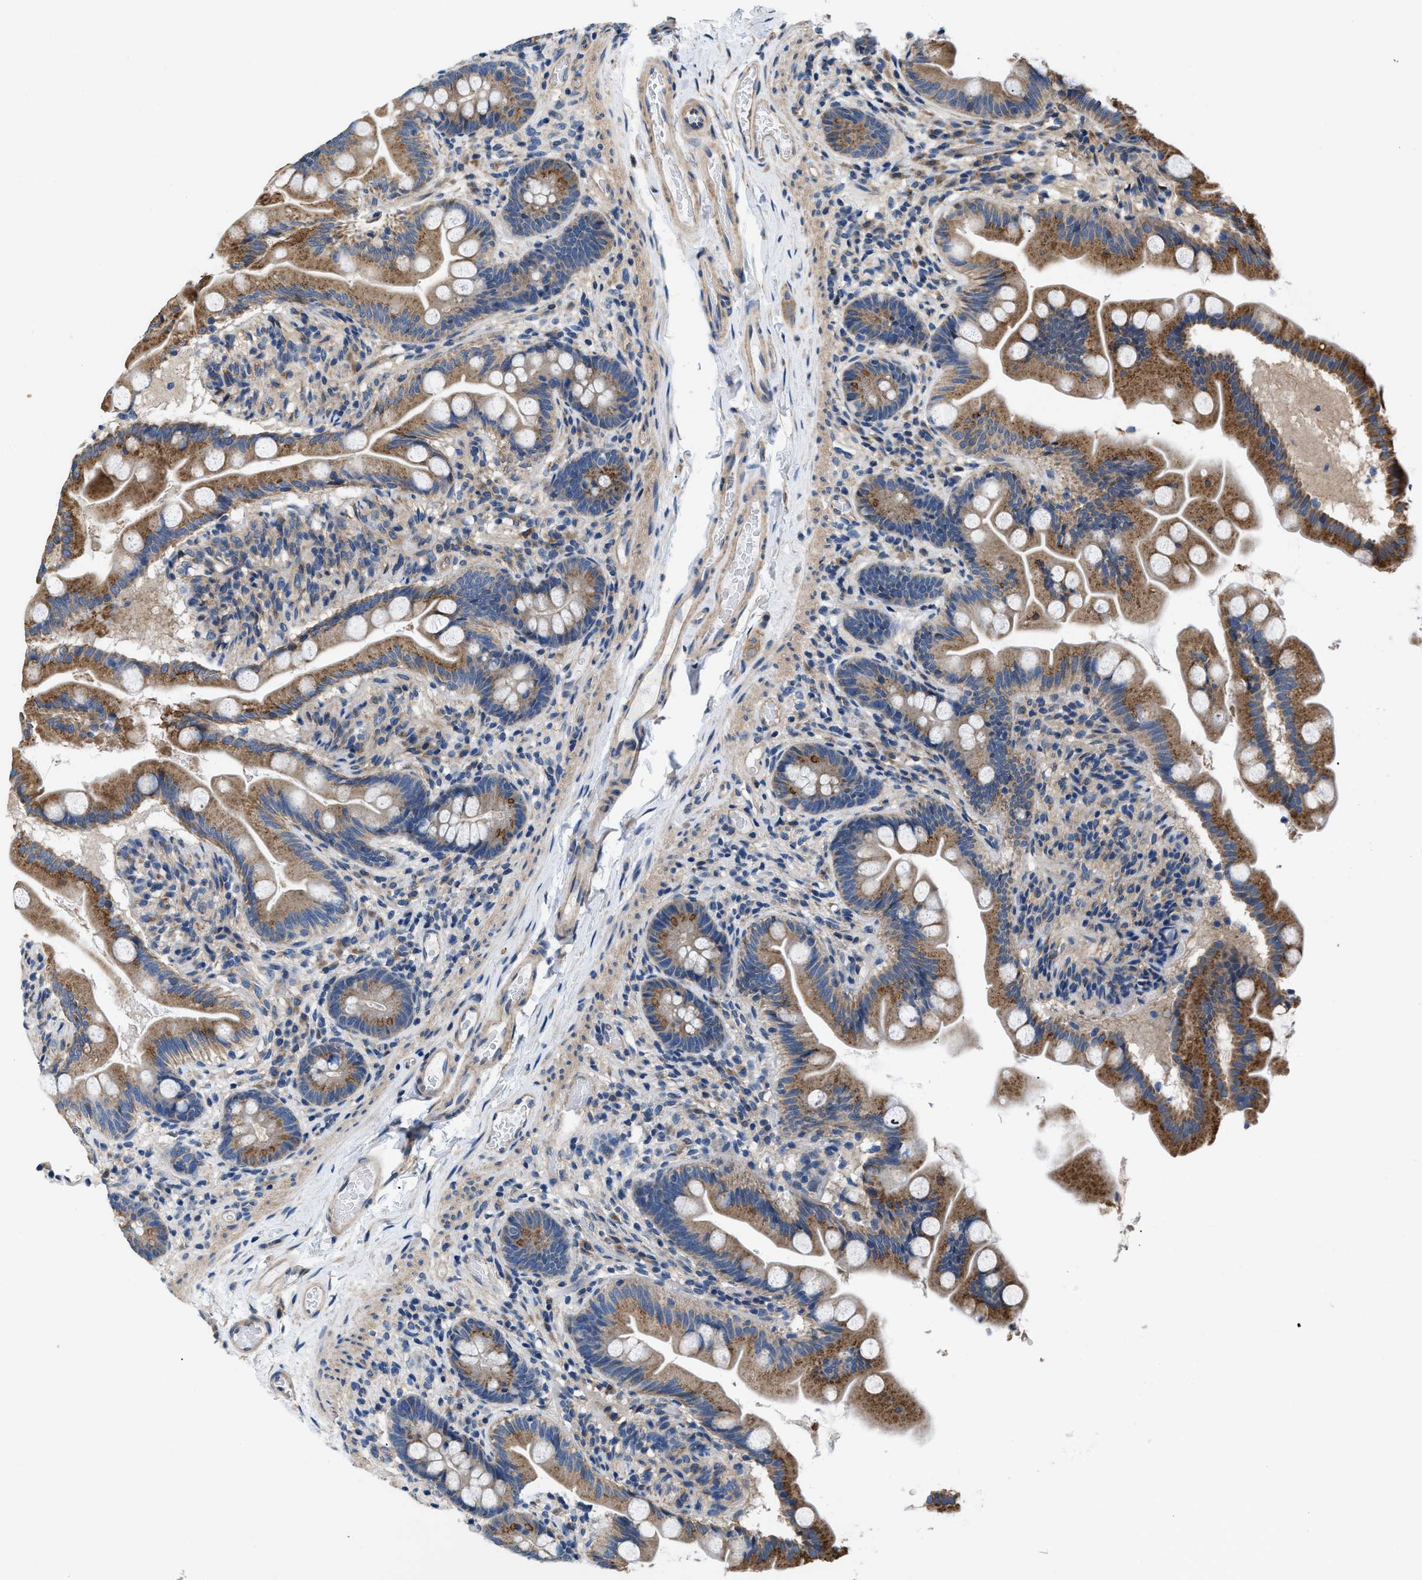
{"staining": {"intensity": "moderate", "quantity": ">75%", "location": "cytoplasmic/membranous"}, "tissue": "small intestine", "cell_type": "Glandular cells", "image_type": "normal", "snomed": [{"axis": "morphology", "description": "Normal tissue, NOS"}, {"axis": "topography", "description": "Small intestine"}], "caption": "Moderate cytoplasmic/membranous protein staining is present in about >75% of glandular cells in small intestine. Immunohistochemistry stains the protein in brown and the nuclei are stained blue.", "gene": "CEP128", "patient": {"sex": "female", "age": 56}}